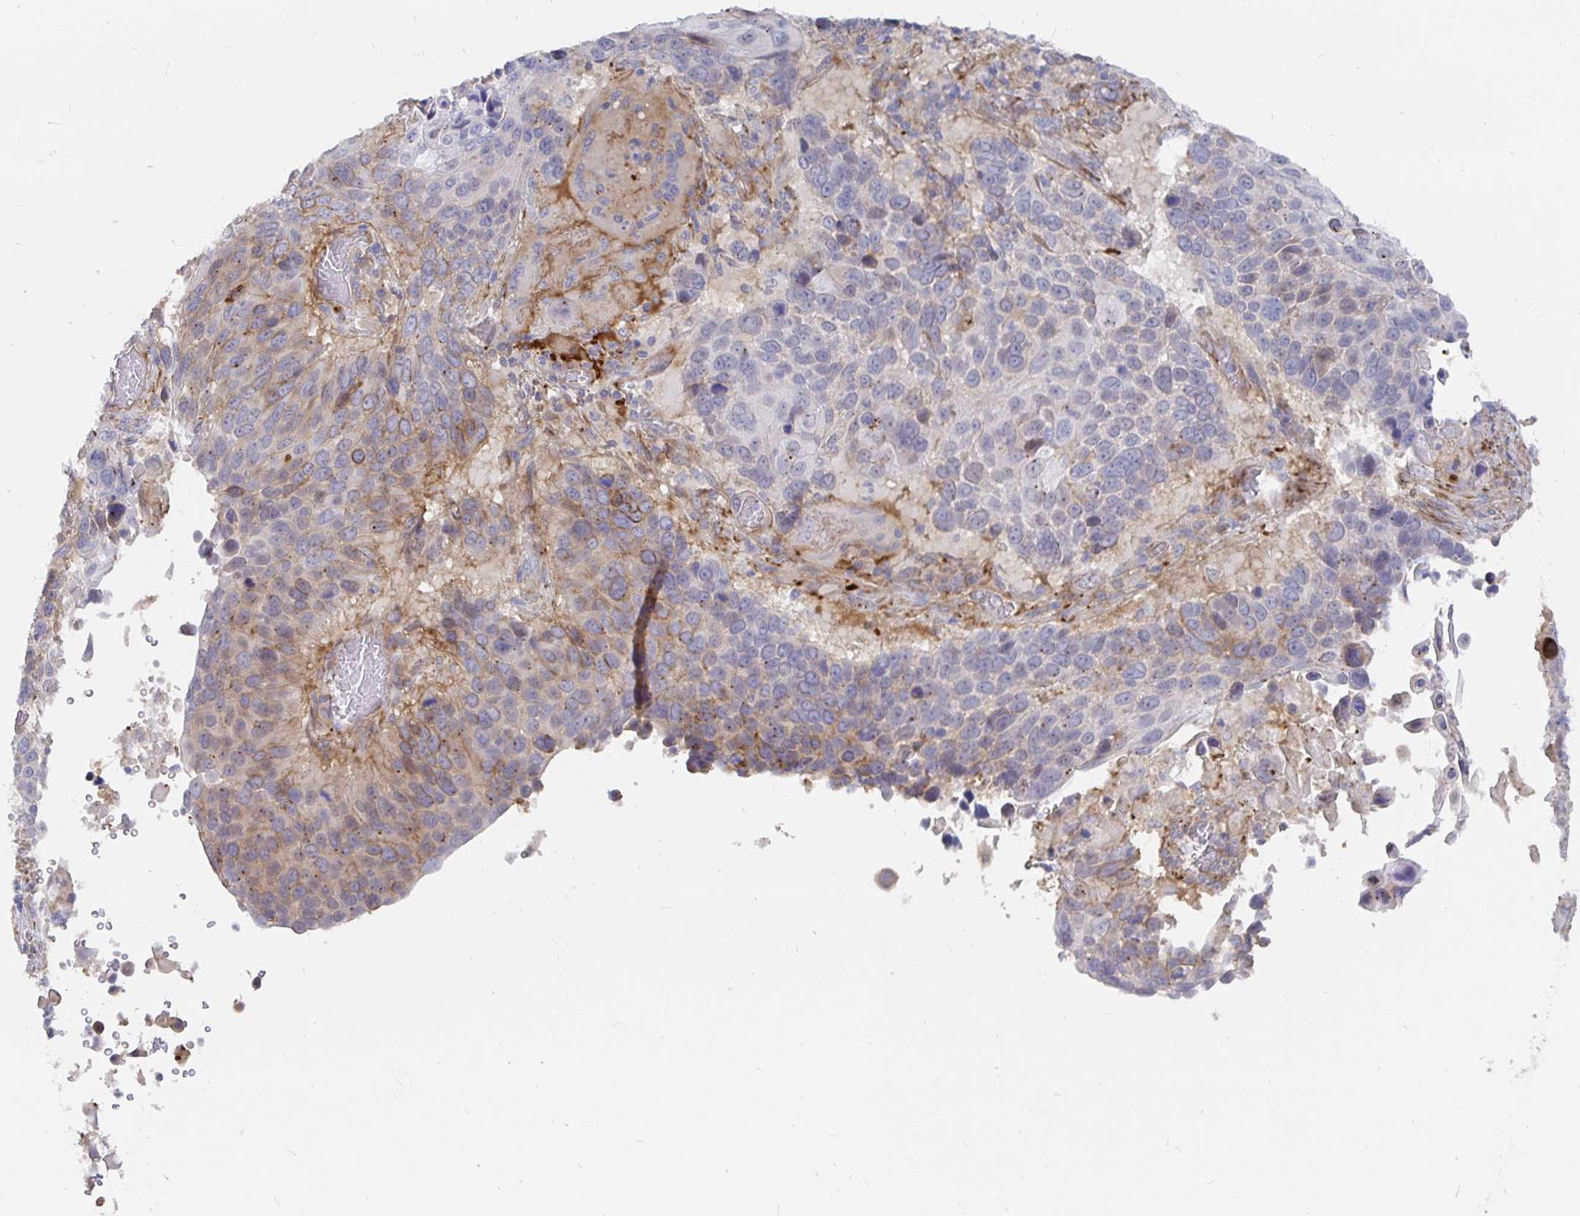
{"staining": {"intensity": "strong", "quantity": "25%-75%", "location": "cytoplasmic/membranous"}, "tissue": "lung cancer", "cell_type": "Tumor cells", "image_type": "cancer", "snomed": [{"axis": "morphology", "description": "Squamous cell carcinoma, NOS"}, {"axis": "topography", "description": "Lung"}], "caption": "Immunohistochemical staining of human lung cancer (squamous cell carcinoma) shows strong cytoplasmic/membranous protein positivity in approximately 25%-75% of tumor cells.", "gene": "KCTD19", "patient": {"sex": "male", "age": 68}}